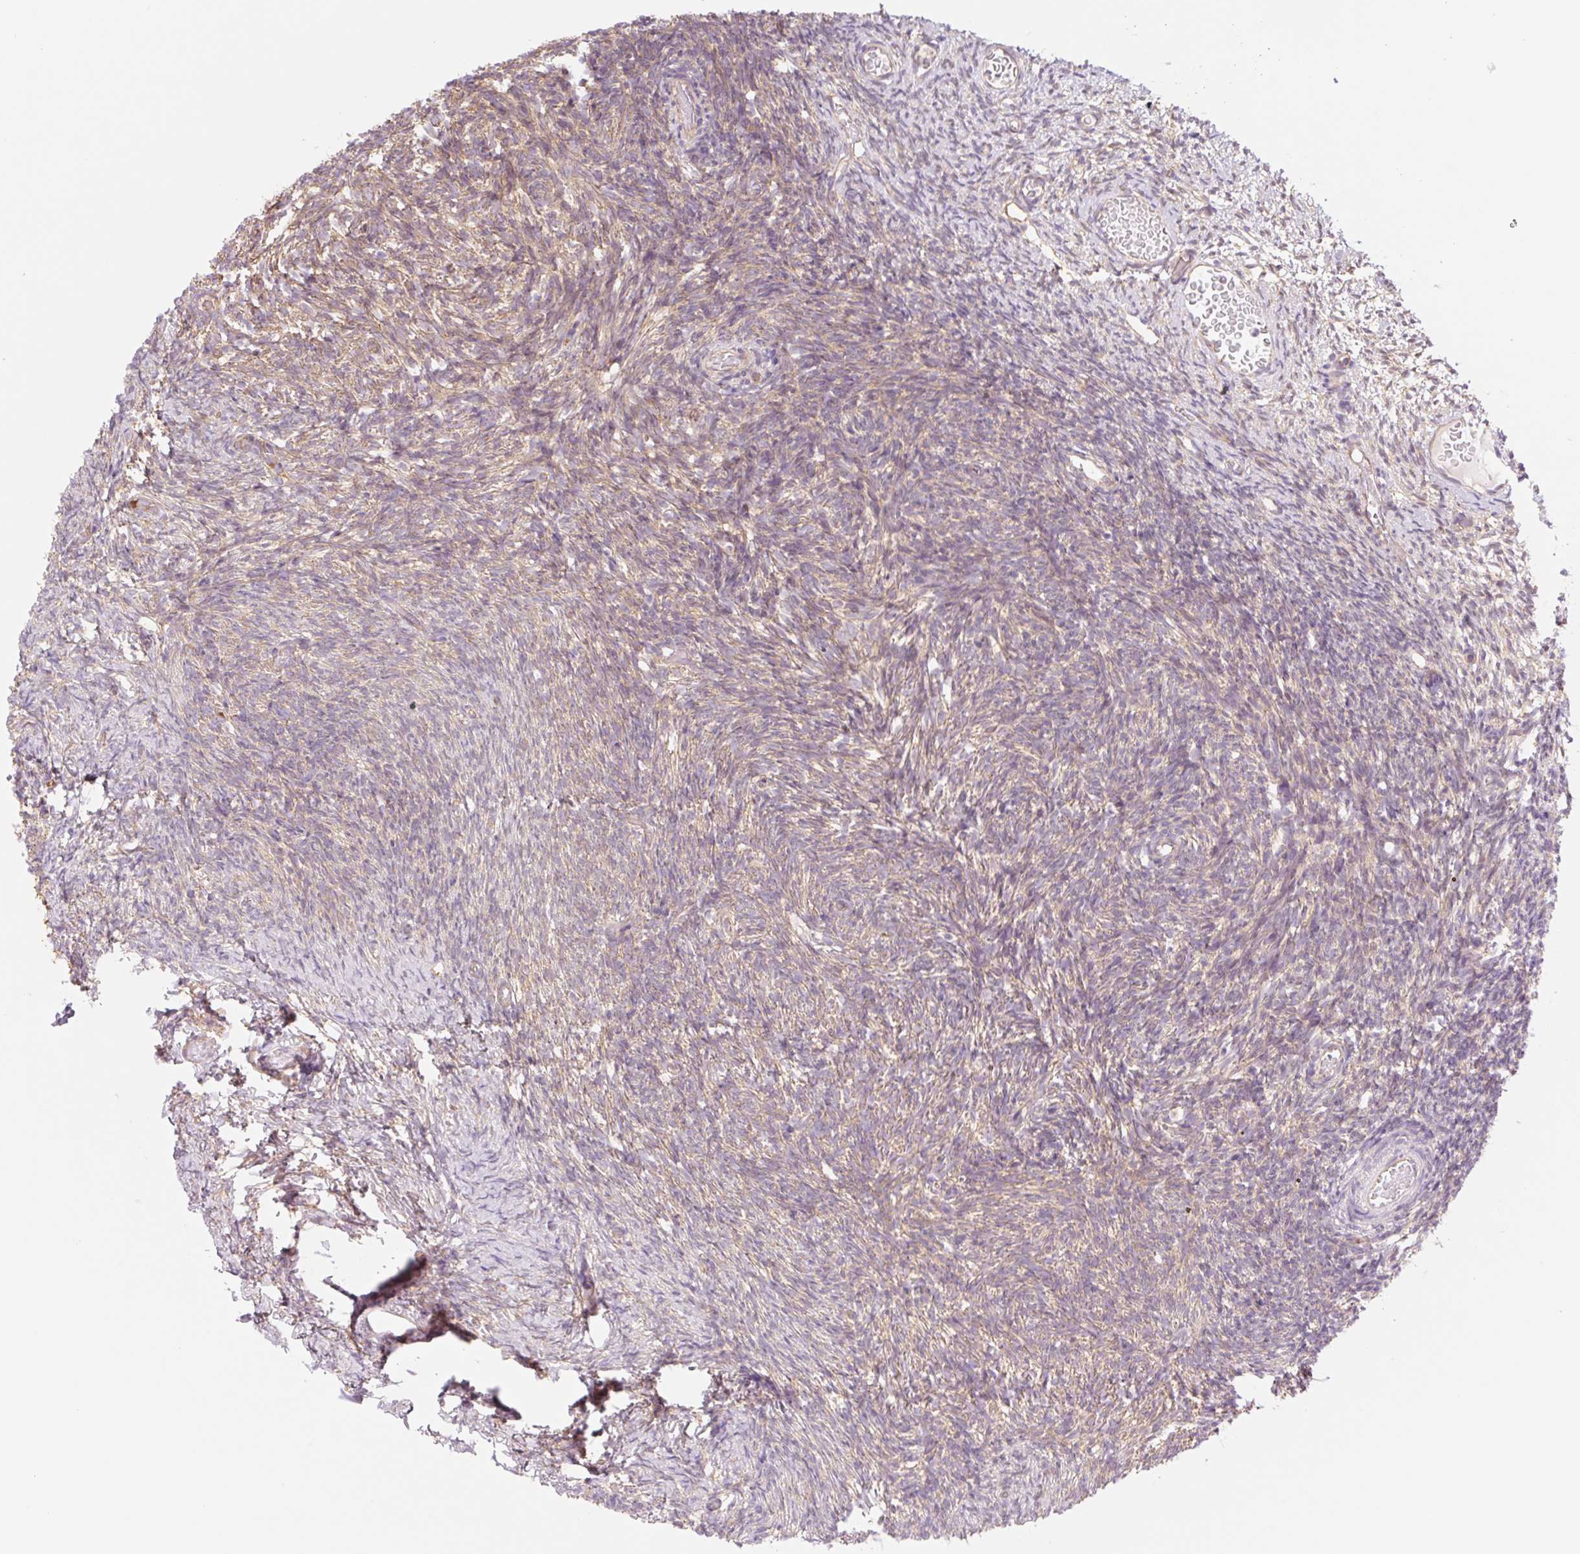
{"staining": {"intensity": "strong", "quantity": ">75%", "location": "cytoplasmic/membranous"}, "tissue": "ovary", "cell_type": "Follicle cells", "image_type": "normal", "snomed": [{"axis": "morphology", "description": "Normal tissue, NOS"}, {"axis": "topography", "description": "Ovary"}], "caption": "Unremarkable ovary displays strong cytoplasmic/membranous staining in about >75% of follicle cells, visualized by immunohistochemistry.", "gene": "NLRP5", "patient": {"sex": "female", "age": 39}}